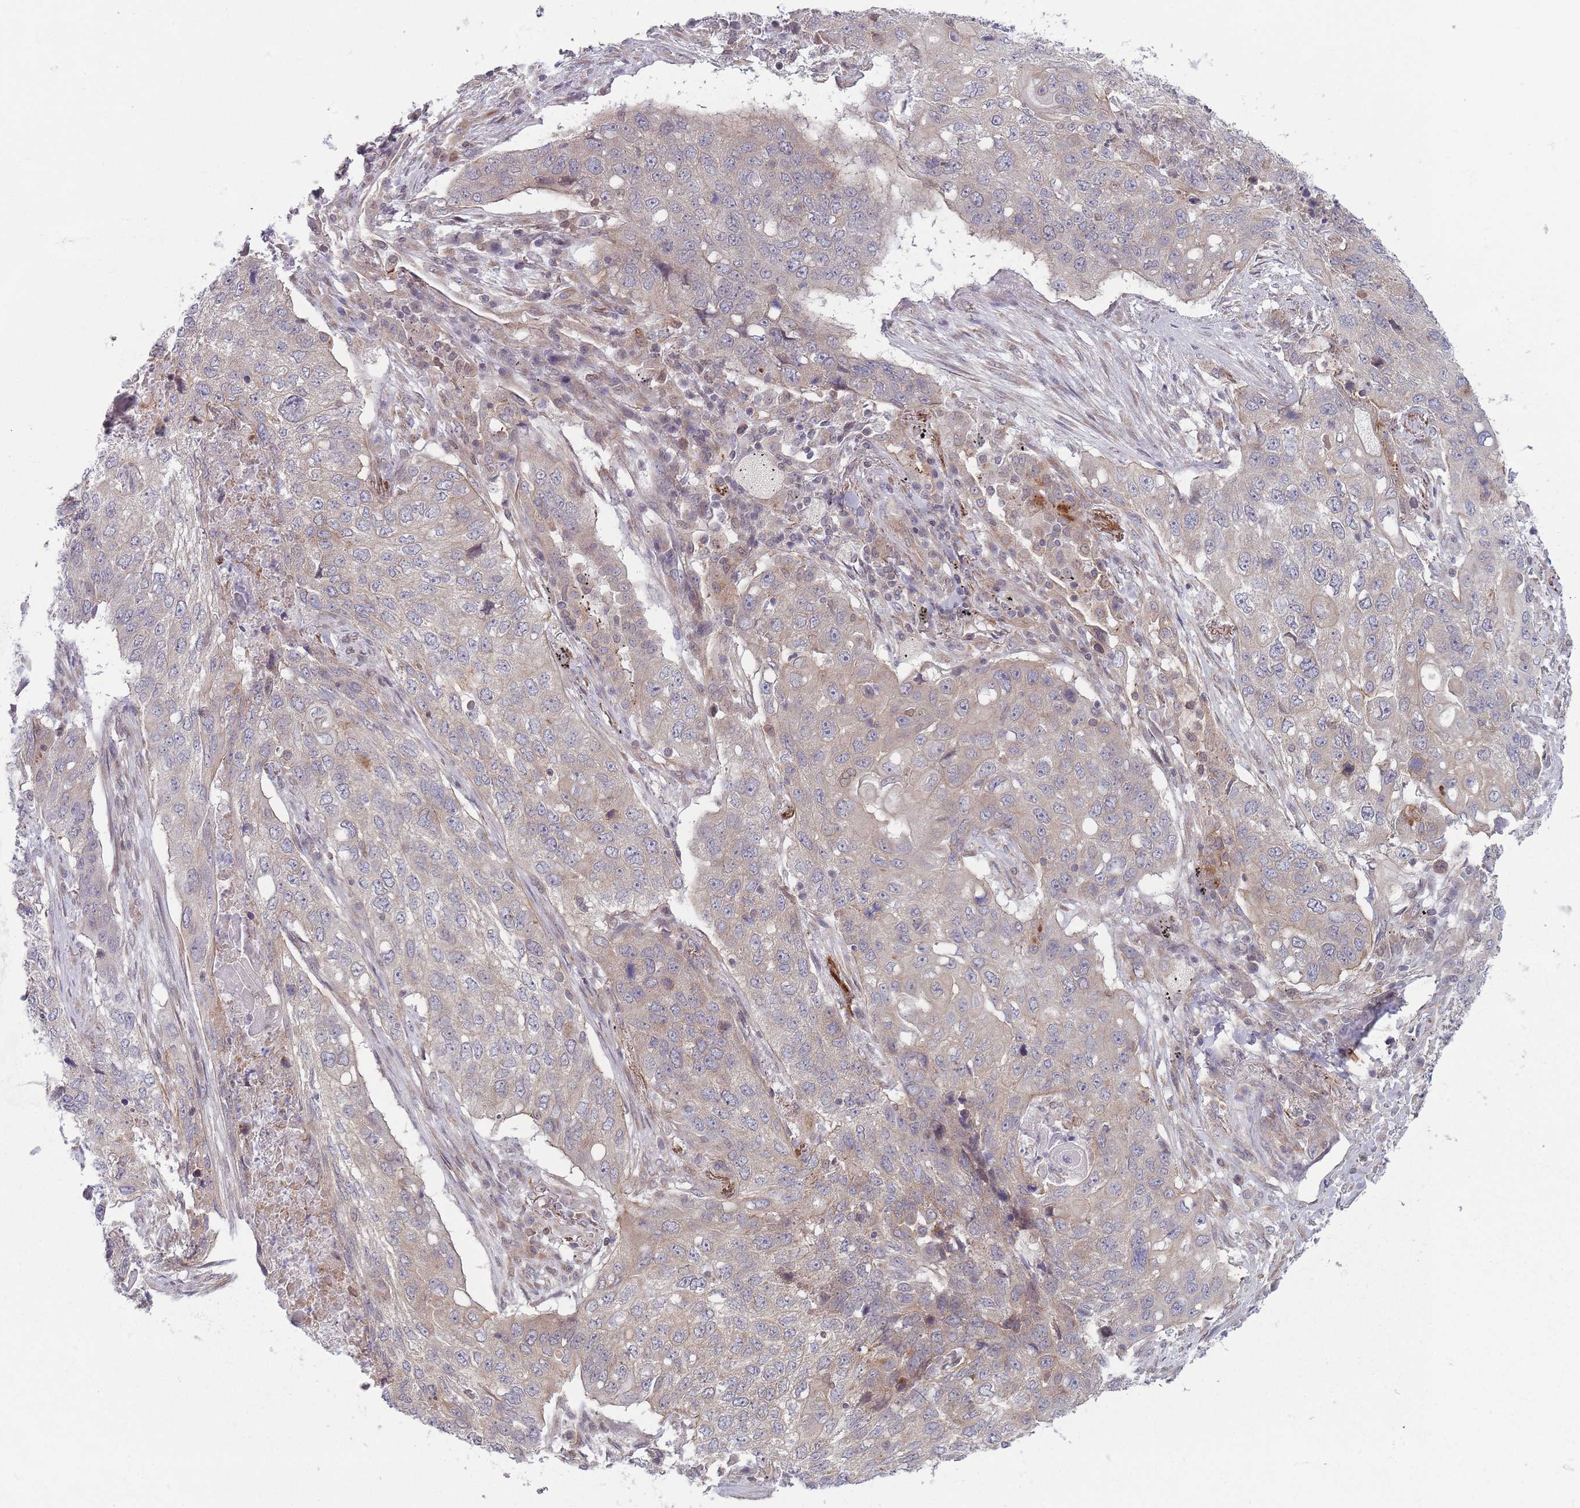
{"staining": {"intensity": "weak", "quantity": "<25%", "location": "cytoplasmic/membranous"}, "tissue": "lung cancer", "cell_type": "Tumor cells", "image_type": "cancer", "snomed": [{"axis": "morphology", "description": "Squamous cell carcinoma, NOS"}, {"axis": "topography", "description": "Lung"}], "caption": "A photomicrograph of lung cancer stained for a protein reveals no brown staining in tumor cells.", "gene": "VRK2", "patient": {"sex": "female", "age": 63}}